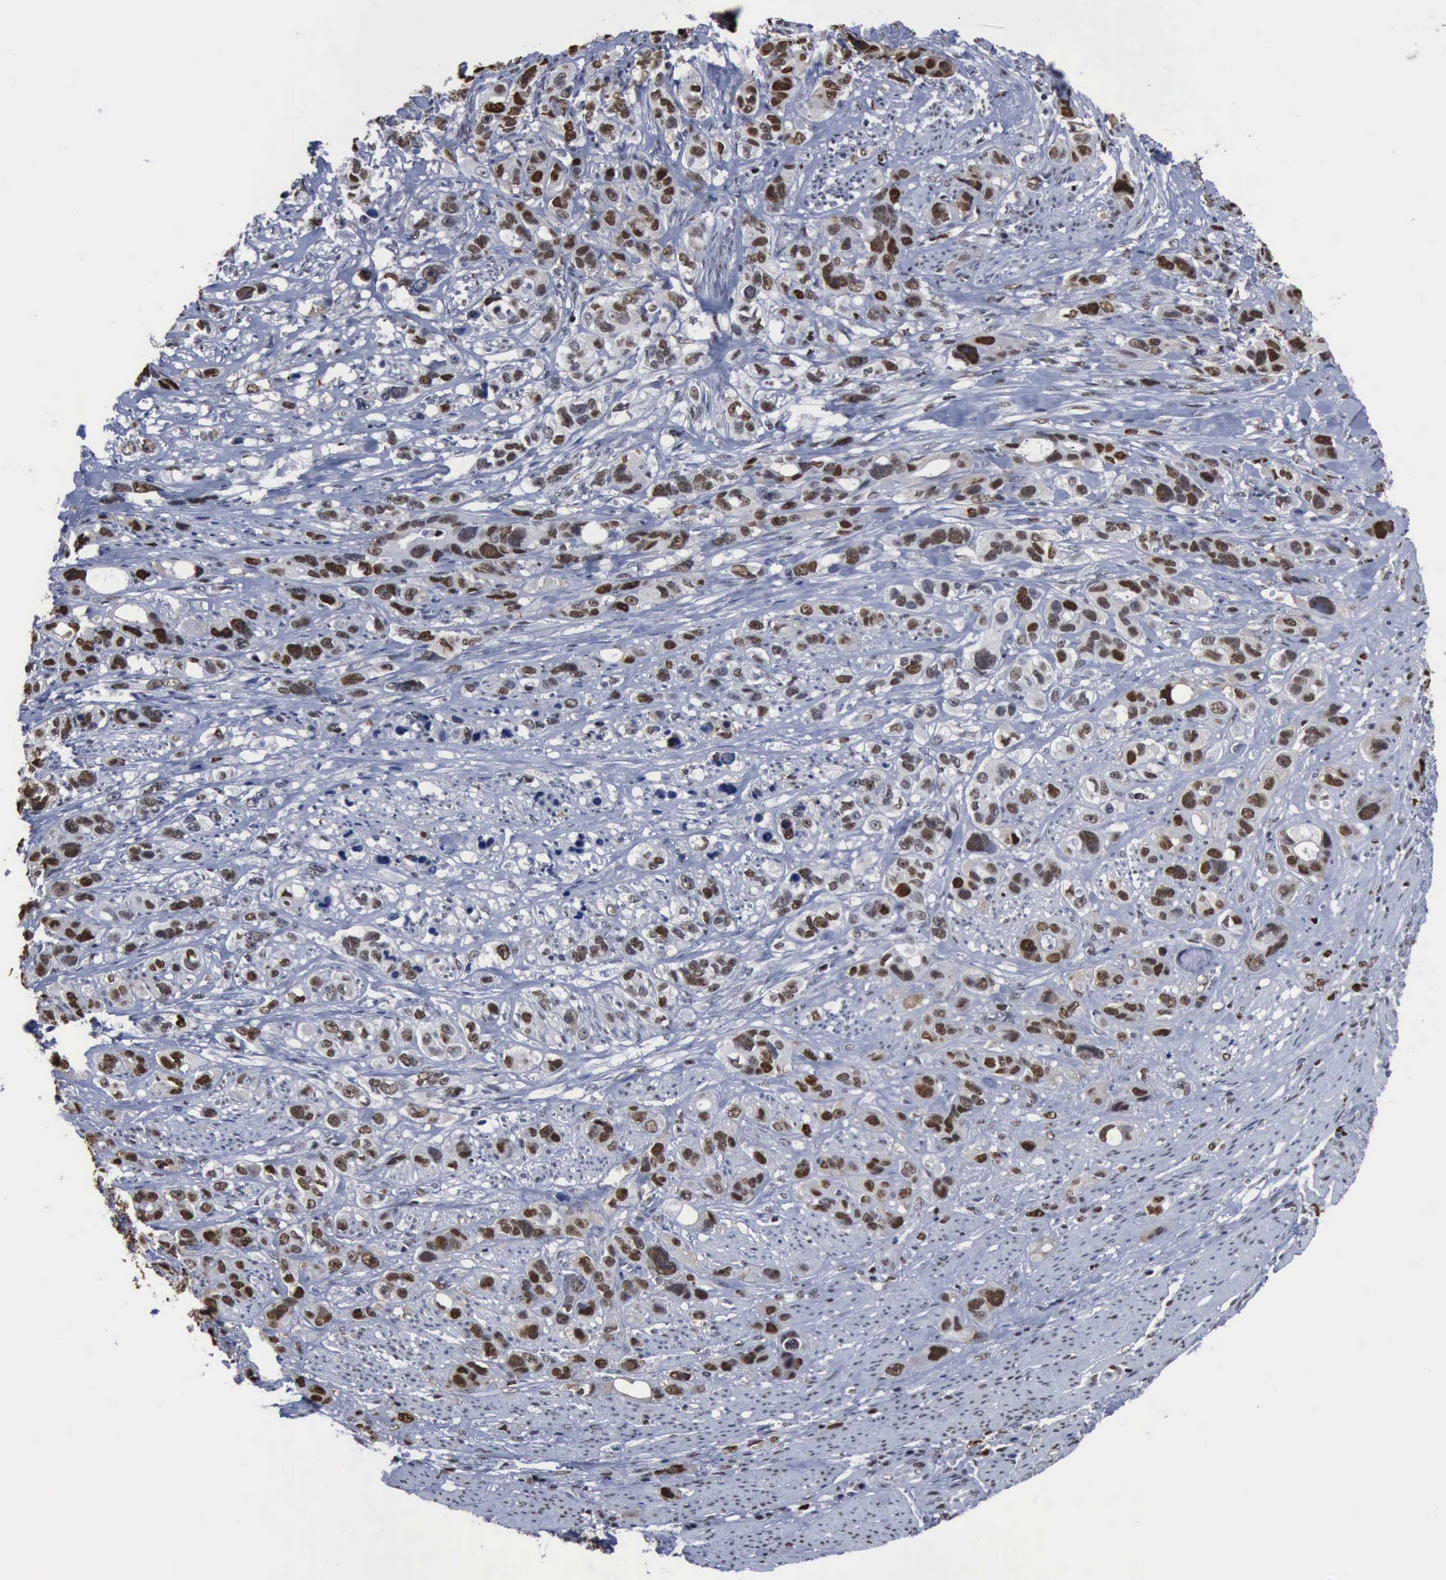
{"staining": {"intensity": "moderate", "quantity": ">75%", "location": "nuclear"}, "tissue": "stomach cancer", "cell_type": "Tumor cells", "image_type": "cancer", "snomed": [{"axis": "morphology", "description": "Adenocarcinoma, NOS"}, {"axis": "topography", "description": "Stomach, upper"}], "caption": "DAB immunohistochemical staining of stomach cancer exhibits moderate nuclear protein positivity in approximately >75% of tumor cells. Using DAB (3,3'-diaminobenzidine) (brown) and hematoxylin (blue) stains, captured at high magnification using brightfield microscopy.", "gene": "PCNA", "patient": {"sex": "male", "age": 47}}